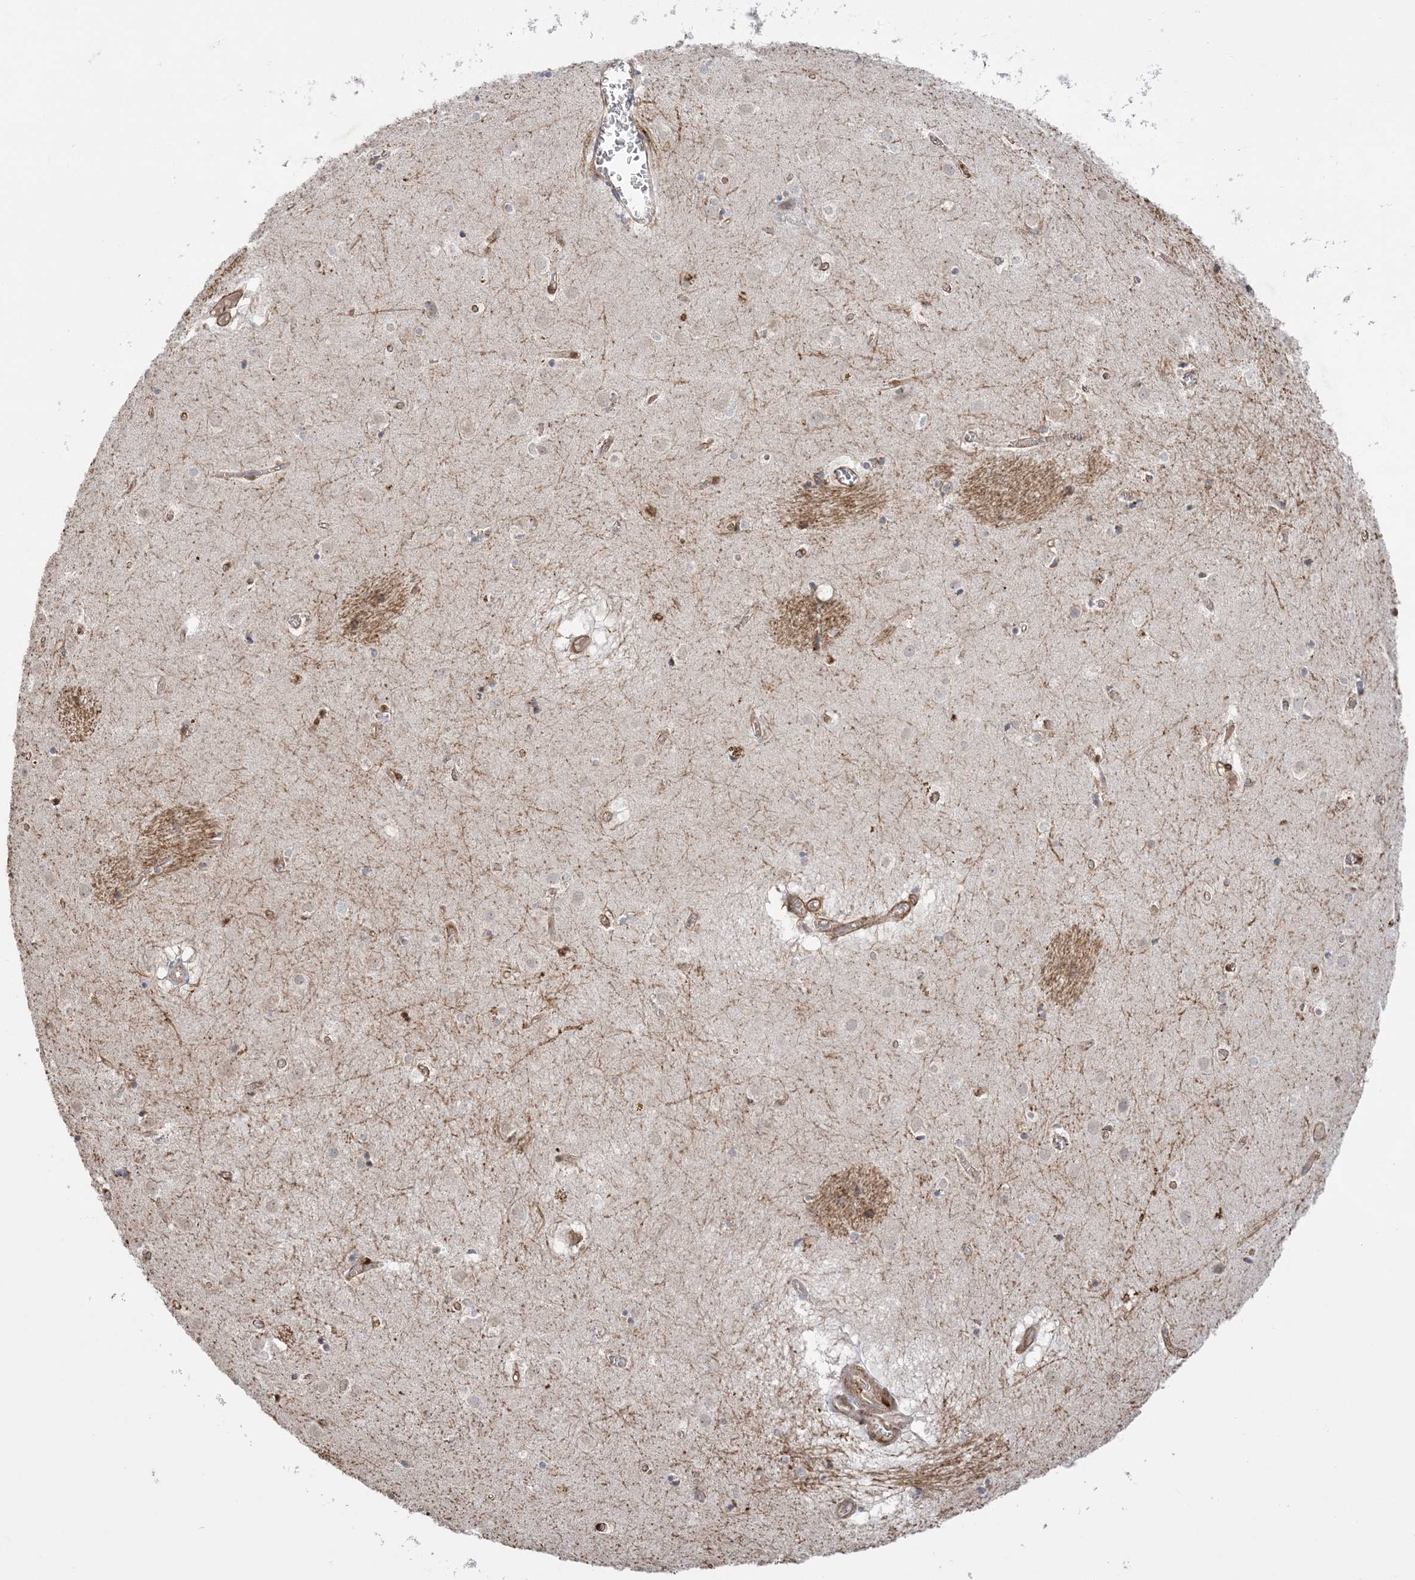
{"staining": {"intensity": "weak", "quantity": "<25%", "location": "cytoplasmic/membranous"}, "tissue": "caudate", "cell_type": "Glial cells", "image_type": "normal", "snomed": [{"axis": "morphology", "description": "Normal tissue, NOS"}, {"axis": "topography", "description": "Lateral ventricle wall"}], "caption": "The photomicrograph demonstrates no staining of glial cells in normal caudate. (DAB (3,3'-diaminobenzidine) immunohistochemistry with hematoxylin counter stain).", "gene": "XRN1", "patient": {"sex": "male", "age": 70}}